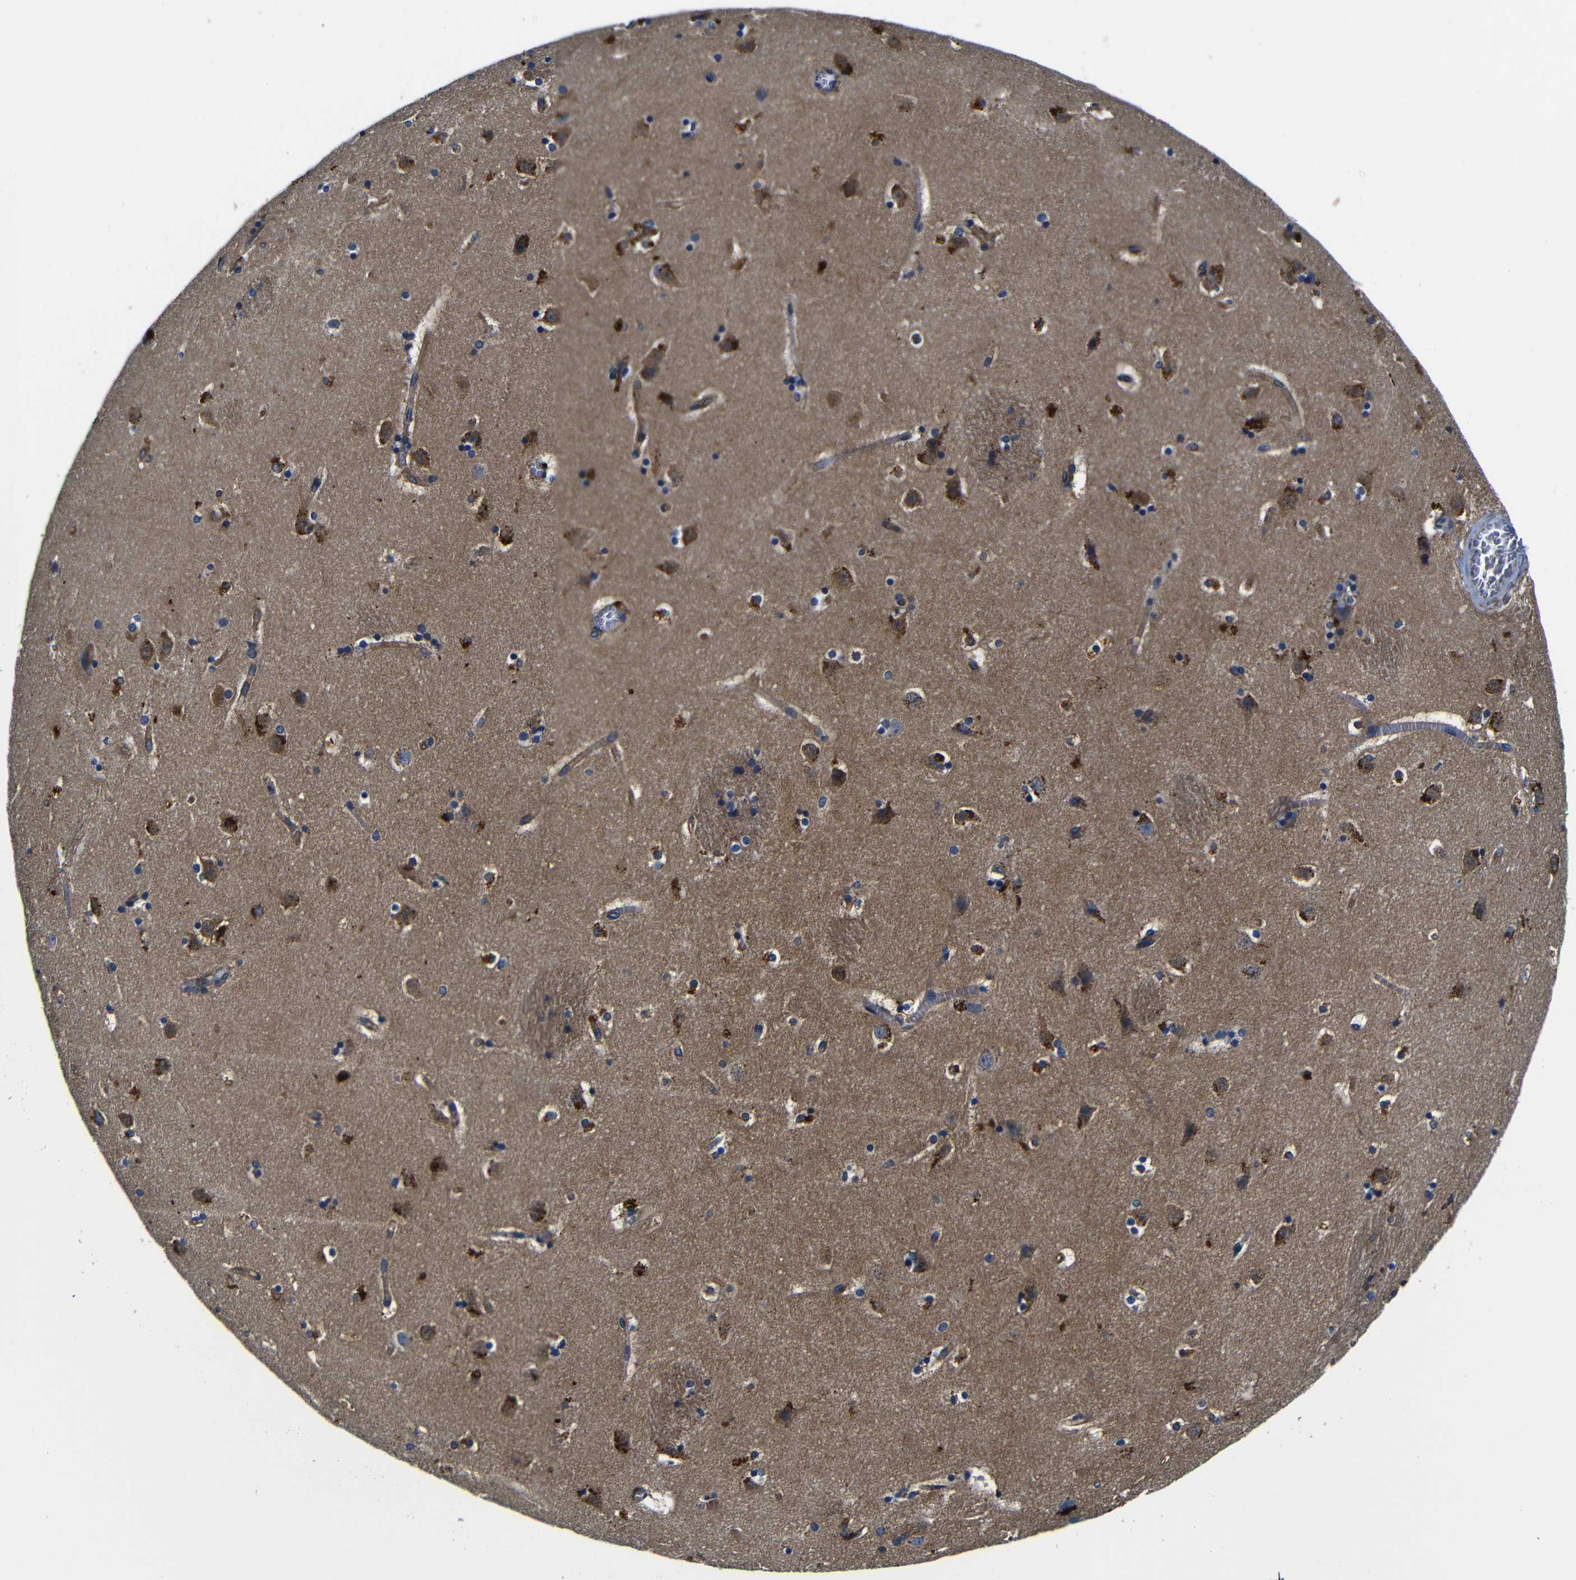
{"staining": {"intensity": "strong", "quantity": "25%-75%", "location": "cytoplasmic/membranous"}, "tissue": "caudate", "cell_type": "Glial cells", "image_type": "normal", "snomed": [{"axis": "morphology", "description": "Normal tissue, NOS"}, {"axis": "topography", "description": "Lateral ventricle wall"}], "caption": "Normal caudate was stained to show a protein in brown. There is high levels of strong cytoplasmic/membranous staining in approximately 25%-75% of glial cells.", "gene": "GIMAP2", "patient": {"sex": "male", "age": 45}}